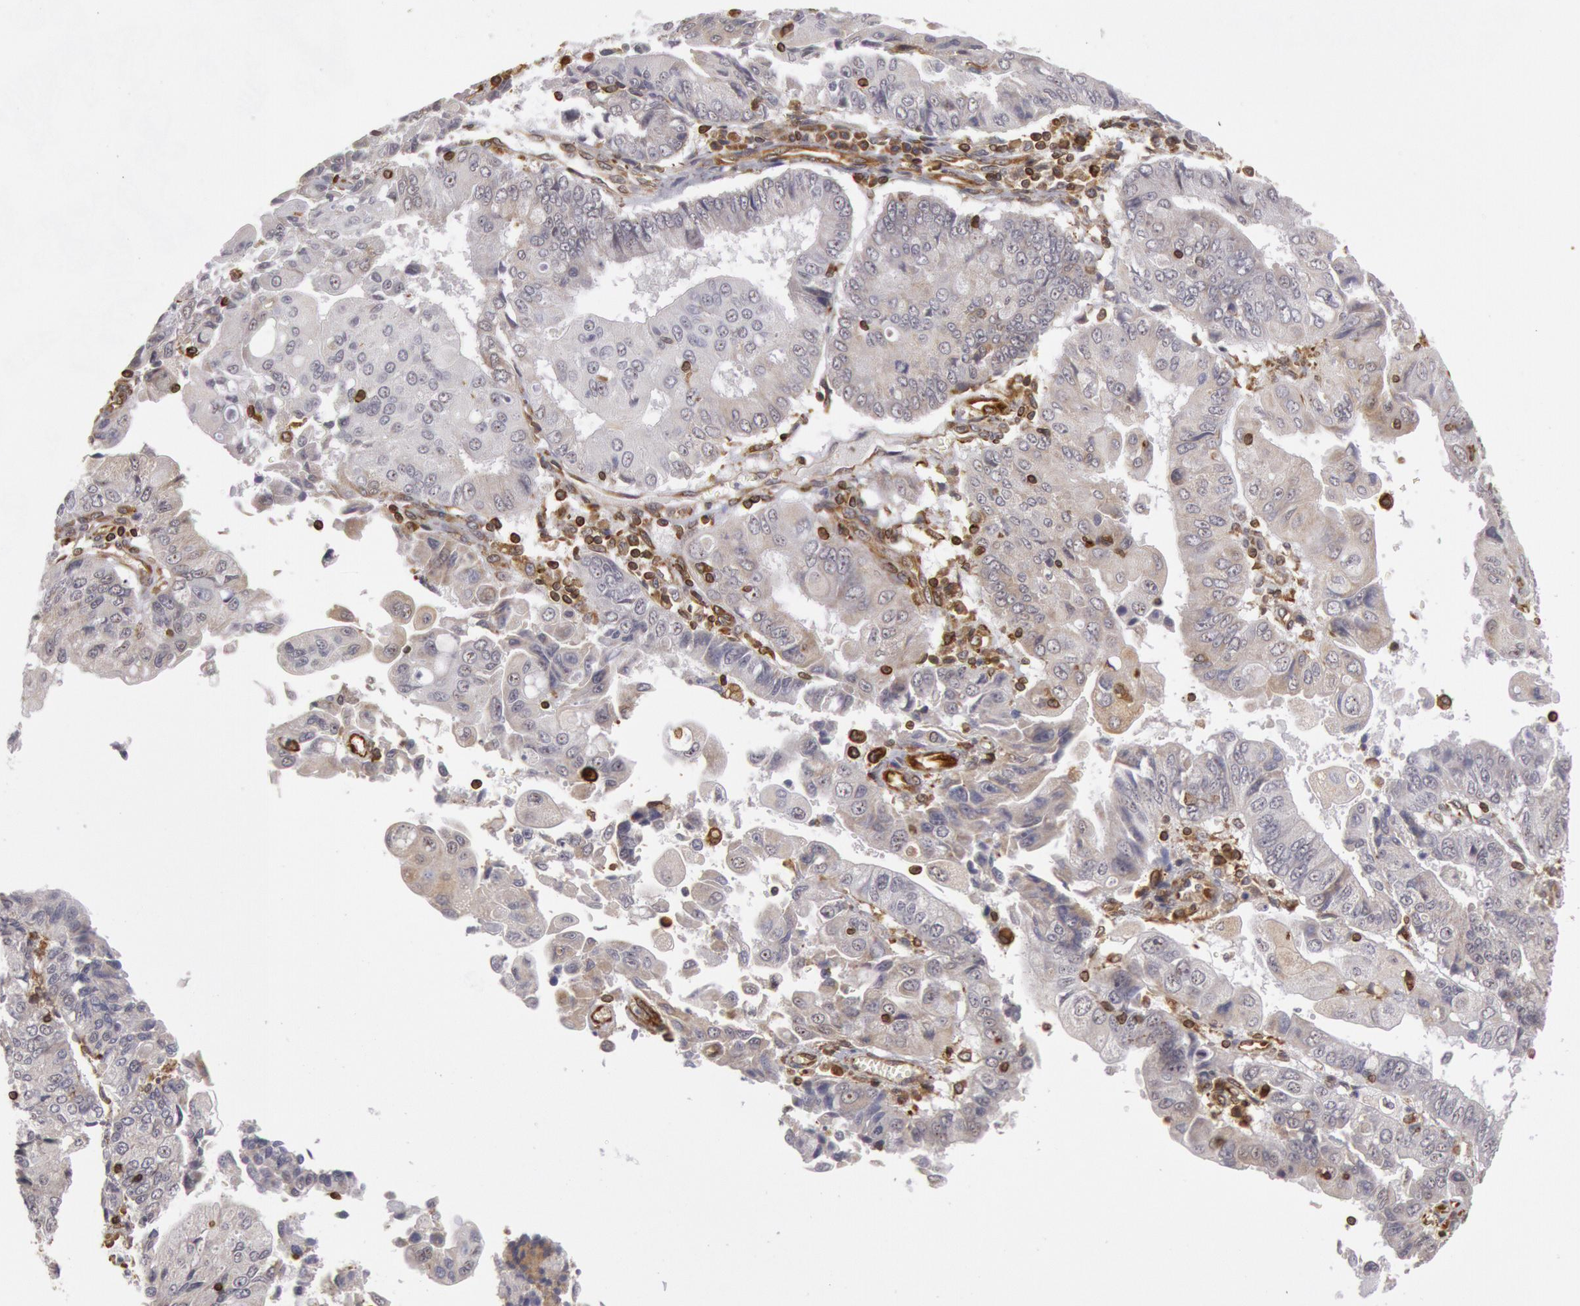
{"staining": {"intensity": "negative", "quantity": "none", "location": "none"}, "tissue": "endometrial cancer", "cell_type": "Tumor cells", "image_type": "cancer", "snomed": [{"axis": "morphology", "description": "Adenocarcinoma, NOS"}, {"axis": "topography", "description": "Endometrium"}], "caption": "DAB (3,3'-diaminobenzidine) immunohistochemical staining of human adenocarcinoma (endometrial) displays no significant staining in tumor cells. Brightfield microscopy of immunohistochemistry (IHC) stained with DAB (brown) and hematoxylin (blue), captured at high magnification.", "gene": "TAP2", "patient": {"sex": "female", "age": 75}}